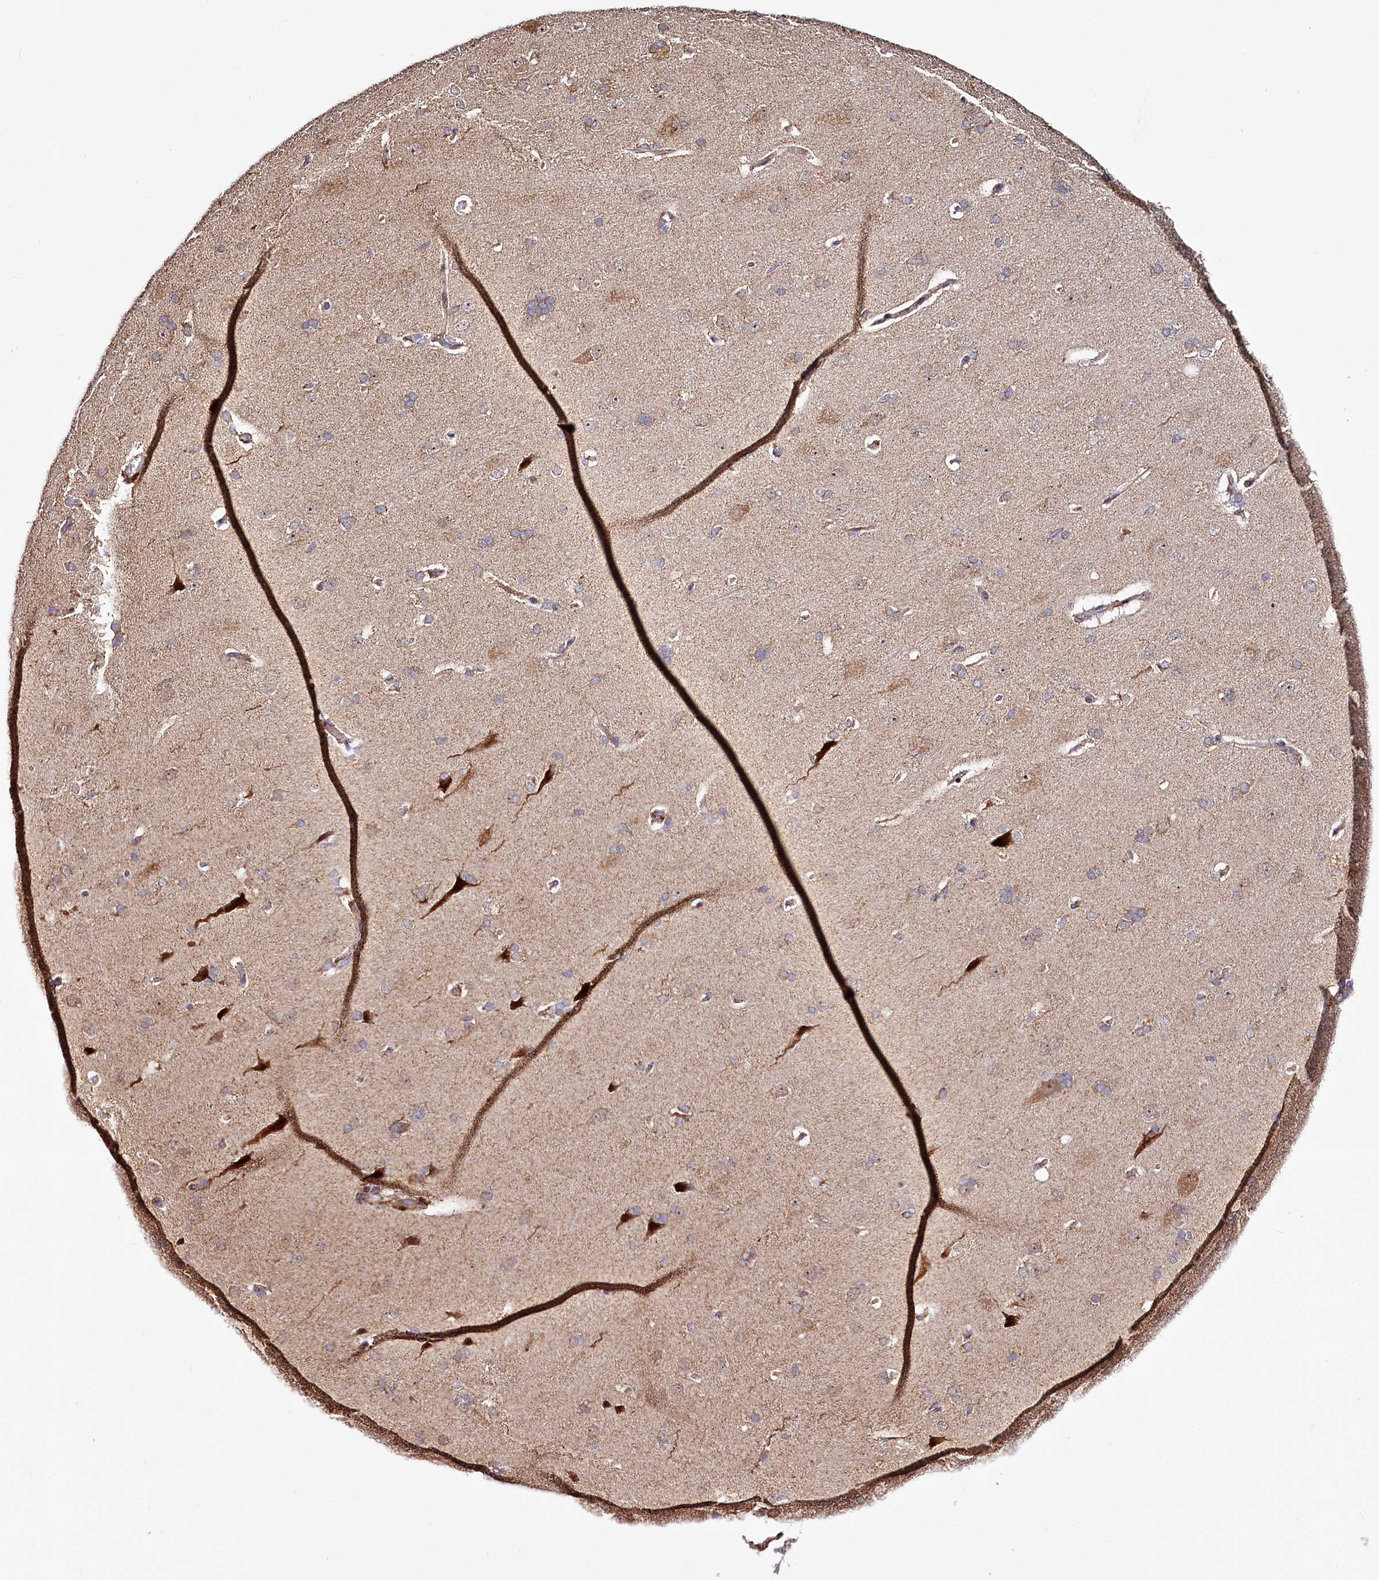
{"staining": {"intensity": "weak", "quantity": "25%-75%", "location": "cytoplasmic/membranous"}, "tissue": "cerebral cortex", "cell_type": "Endothelial cells", "image_type": "normal", "snomed": [{"axis": "morphology", "description": "Normal tissue, NOS"}, {"axis": "topography", "description": "Cerebral cortex"}], "caption": "Unremarkable cerebral cortex reveals weak cytoplasmic/membranous positivity in about 25%-75% of endothelial cells, visualized by immunohistochemistry. (DAB (3,3'-diaminobenzidine) IHC, brown staining for protein, blue staining for nuclei).", "gene": "ST7", "patient": {"sex": "male", "age": 62}}